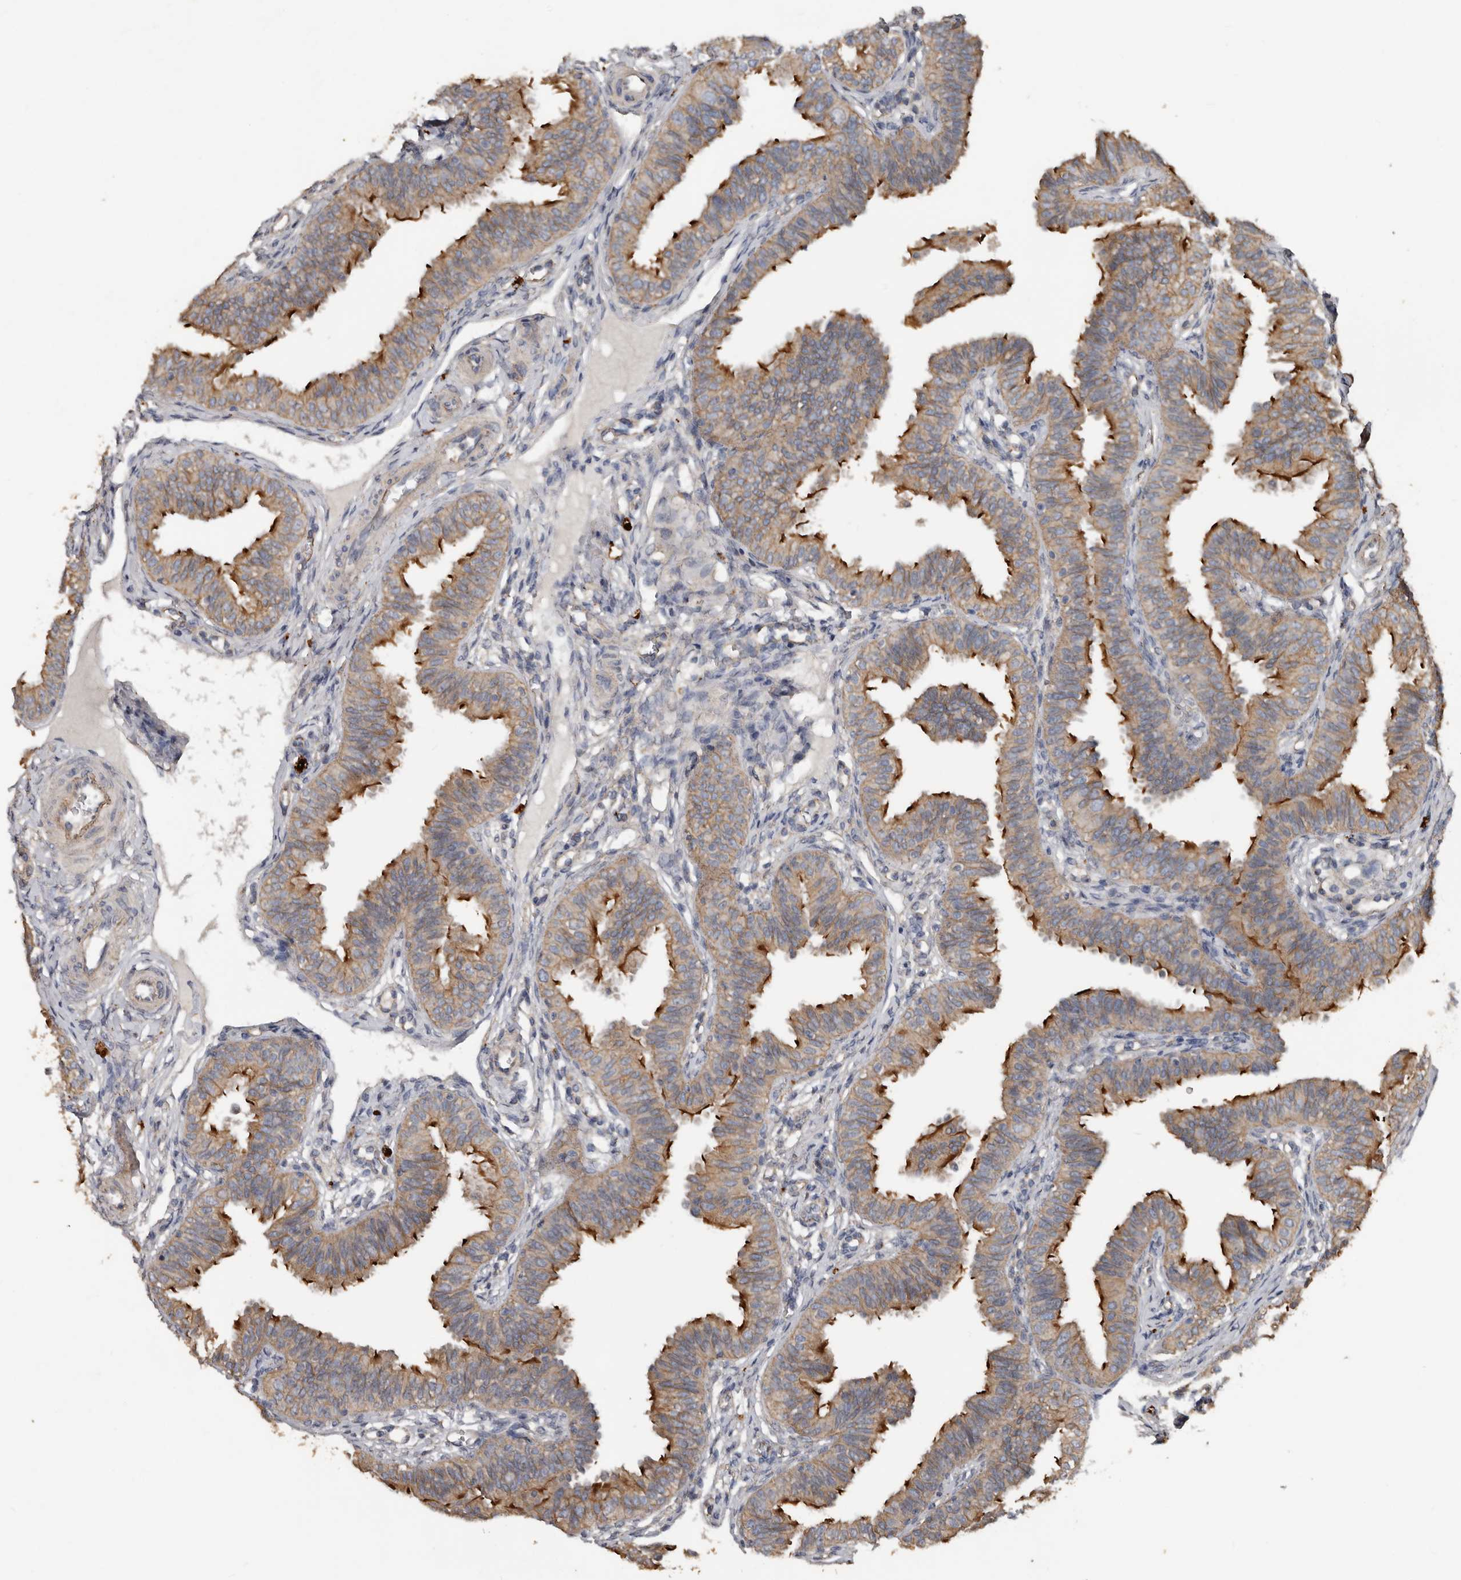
{"staining": {"intensity": "strong", "quantity": "25%-75%", "location": "cytoplasmic/membranous"}, "tissue": "fallopian tube", "cell_type": "Glandular cells", "image_type": "normal", "snomed": [{"axis": "morphology", "description": "Normal tissue, NOS"}, {"axis": "topography", "description": "Fallopian tube"}], "caption": "Glandular cells demonstrate strong cytoplasmic/membranous expression in about 25%-75% of cells in benign fallopian tube. The staining was performed using DAB, with brown indicating positive protein expression. Nuclei are stained blue with hematoxylin.", "gene": "HYAL4", "patient": {"sex": "female", "age": 35}}